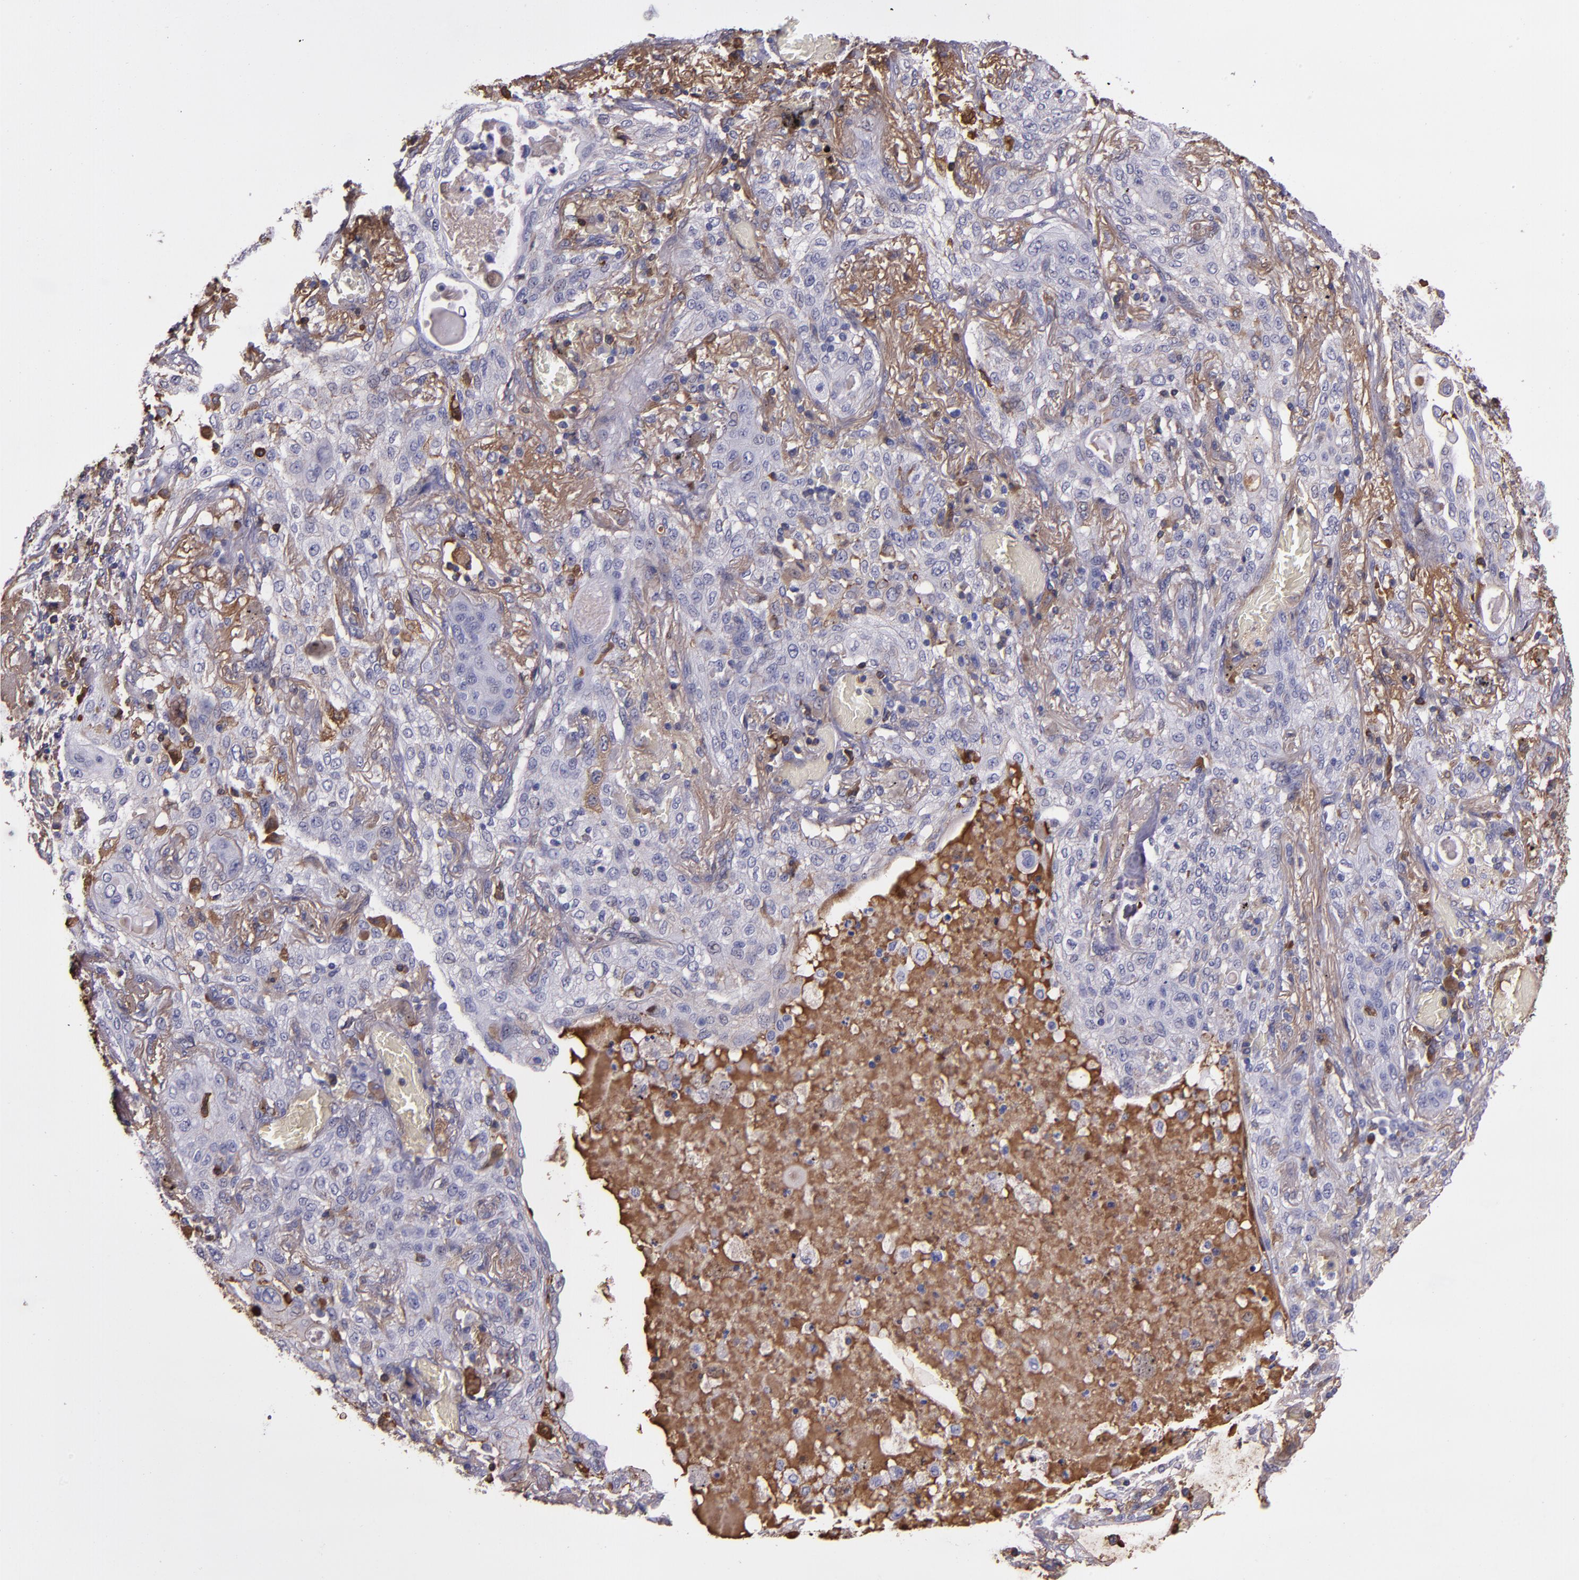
{"staining": {"intensity": "moderate", "quantity": "25%-75%", "location": "cytoplasmic/membranous"}, "tissue": "lung cancer", "cell_type": "Tumor cells", "image_type": "cancer", "snomed": [{"axis": "morphology", "description": "Squamous cell carcinoma, NOS"}, {"axis": "topography", "description": "Lung"}], "caption": "Human lung cancer (squamous cell carcinoma) stained for a protein (brown) shows moderate cytoplasmic/membranous positive positivity in approximately 25%-75% of tumor cells.", "gene": "A2M", "patient": {"sex": "female", "age": 47}}